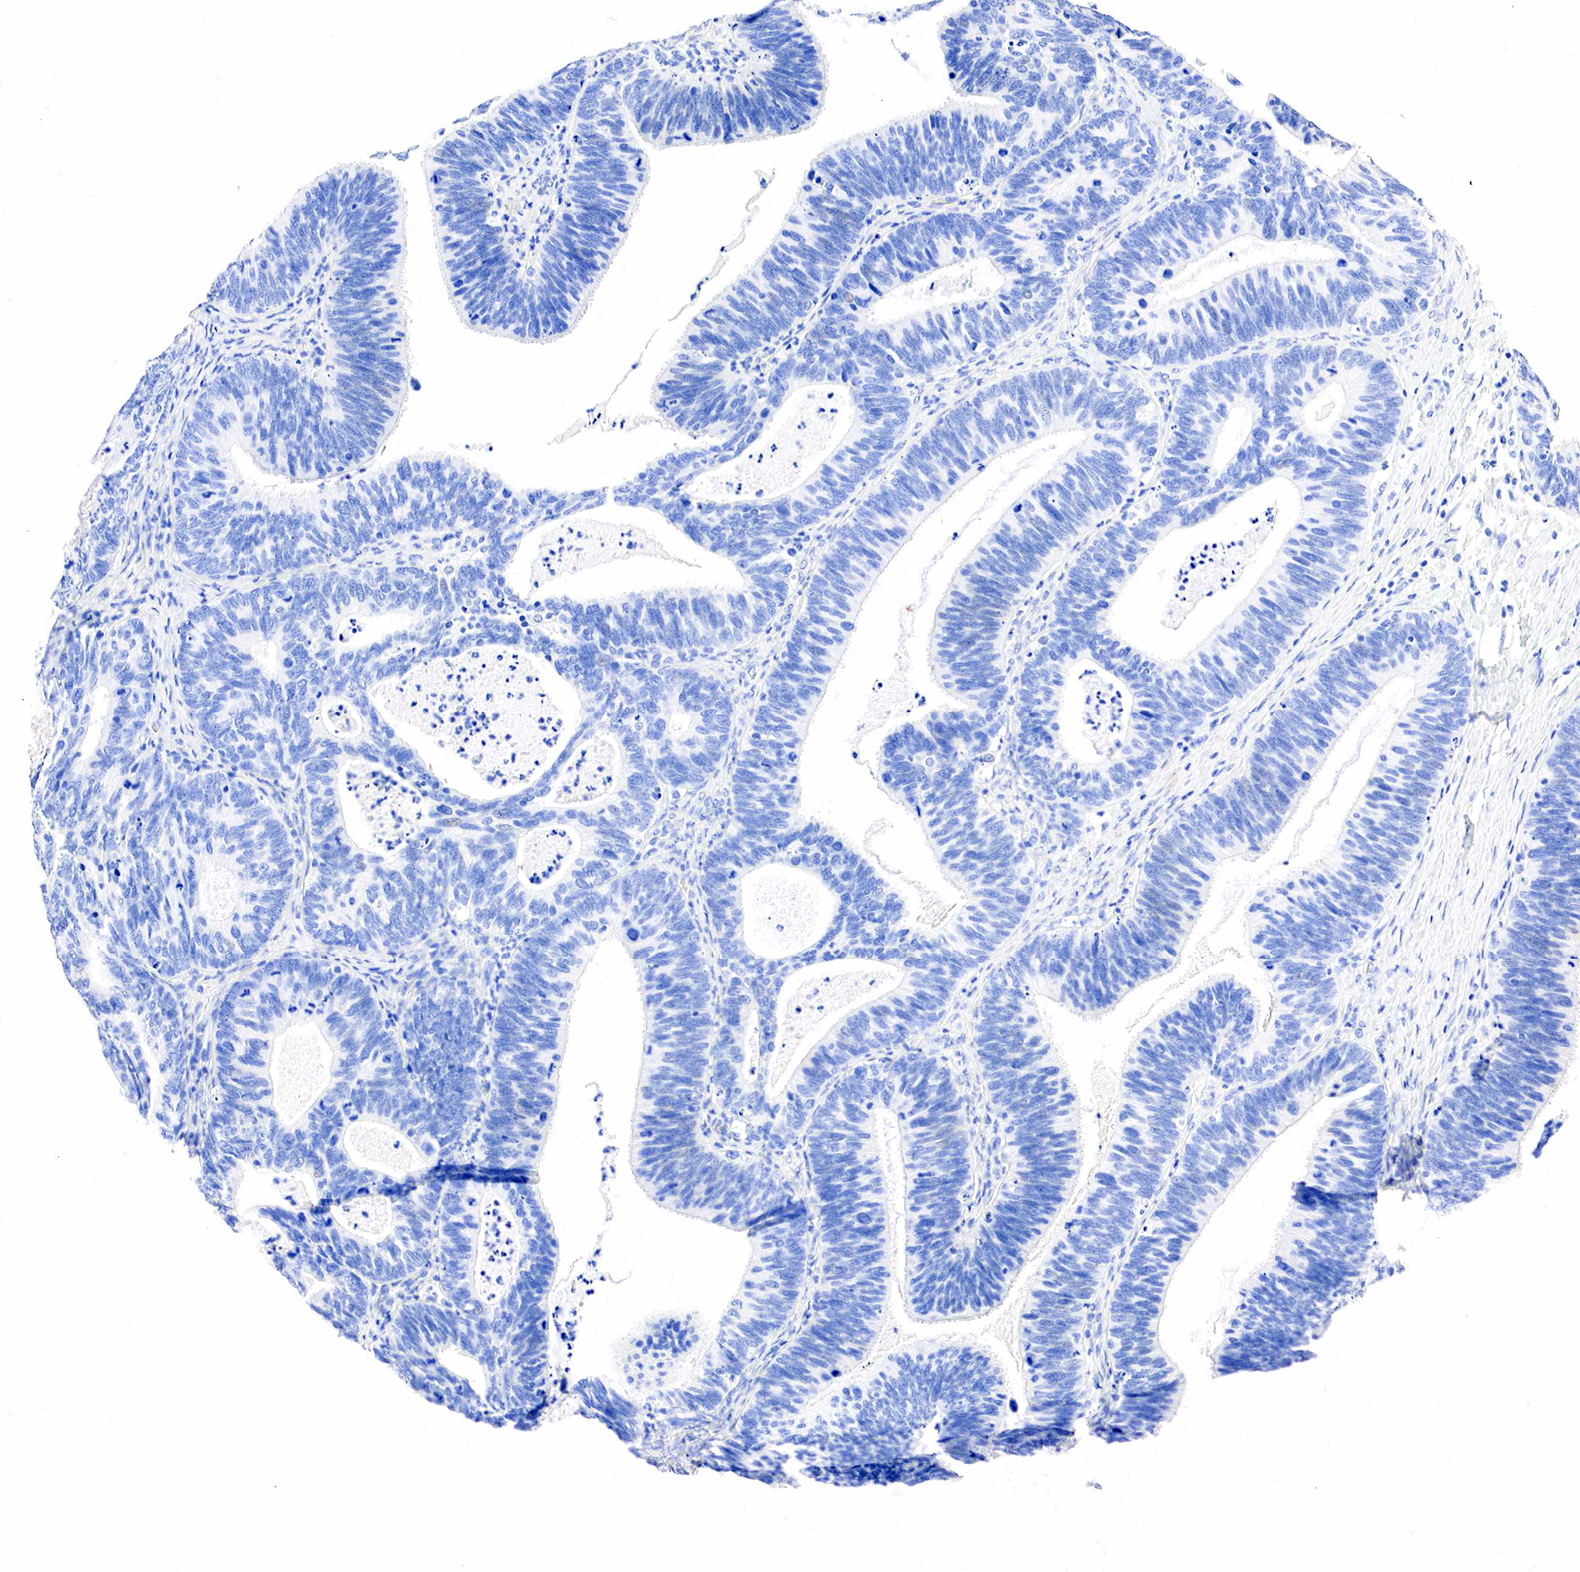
{"staining": {"intensity": "negative", "quantity": "none", "location": "none"}, "tissue": "ovarian cancer", "cell_type": "Tumor cells", "image_type": "cancer", "snomed": [{"axis": "morphology", "description": "Carcinoma, endometroid"}, {"axis": "topography", "description": "Ovary"}], "caption": "Protein analysis of ovarian cancer exhibits no significant staining in tumor cells.", "gene": "PTH", "patient": {"sex": "female", "age": 52}}